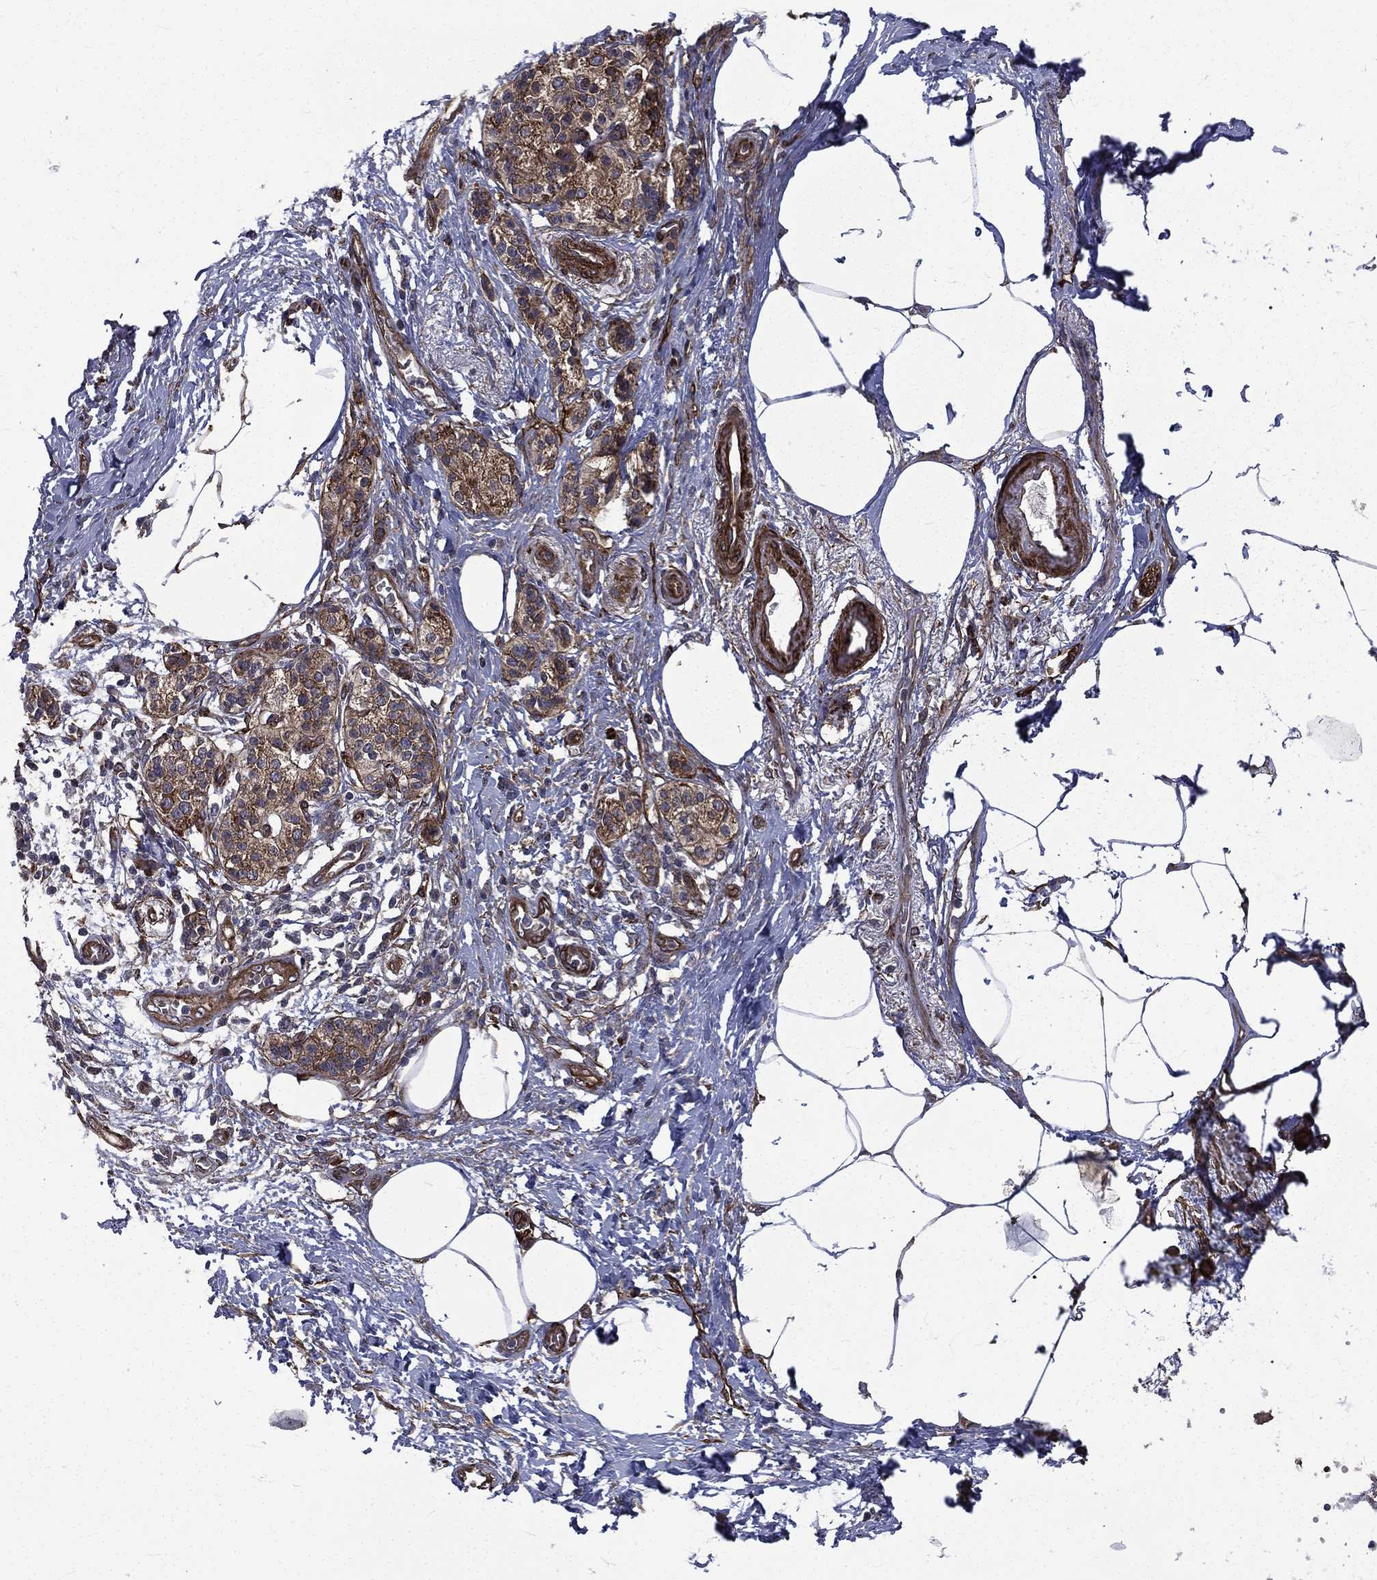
{"staining": {"intensity": "moderate", "quantity": ">75%", "location": "cytoplasmic/membranous"}, "tissue": "pancreatic cancer", "cell_type": "Tumor cells", "image_type": "cancer", "snomed": [{"axis": "morphology", "description": "Adenocarcinoma, NOS"}, {"axis": "topography", "description": "Pancreas"}], "caption": "Adenocarcinoma (pancreatic) tissue reveals moderate cytoplasmic/membranous positivity in about >75% of tumor cells The staining was performed using DAB to visualize the protein expression in brown, while the nuclei were stained in blue with hematoxylin (Magnification: 20x).", "gene": "PPFIBP1", "patient": {"sex": "female", "age": 72}}